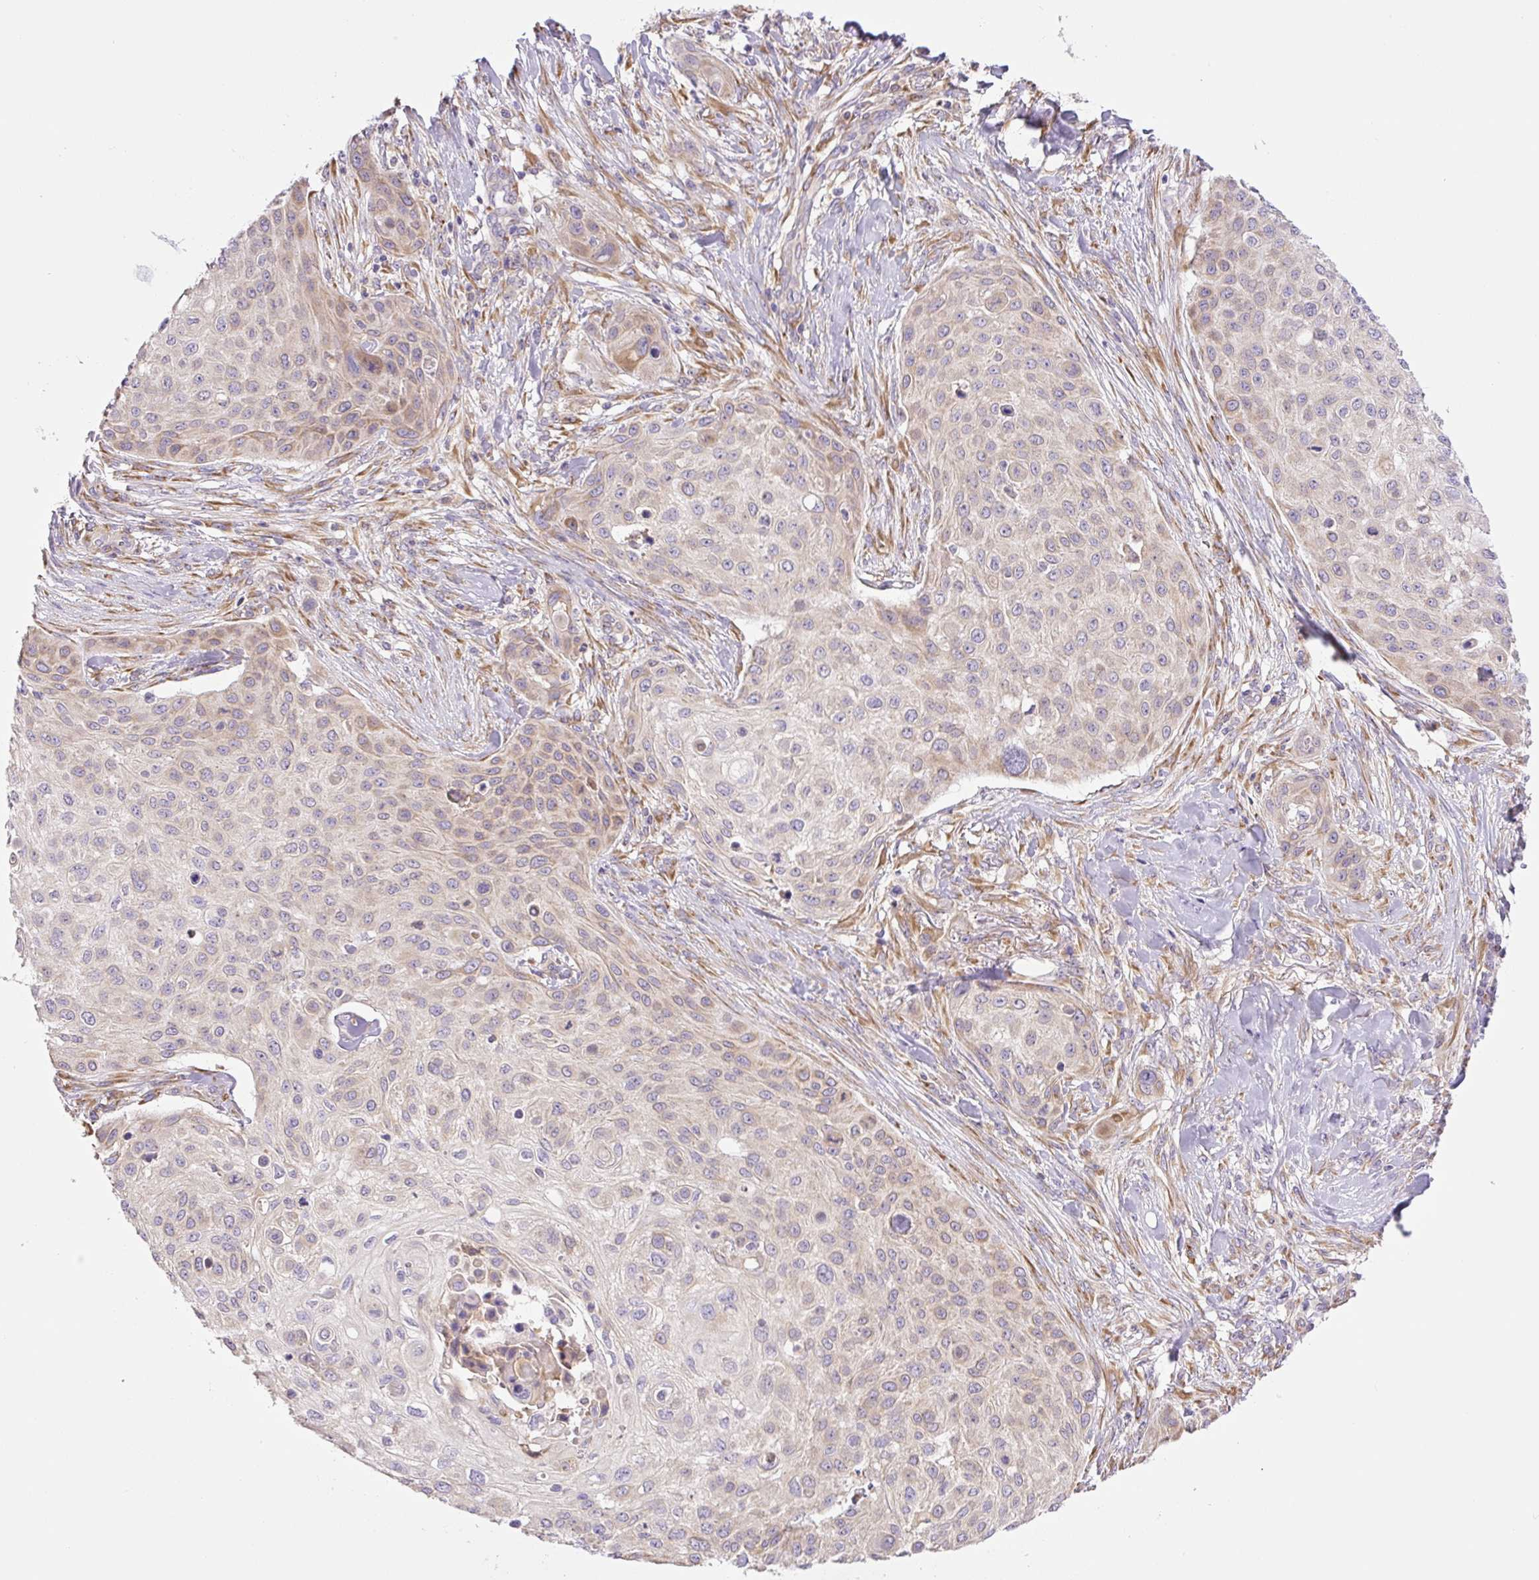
{"staining": {"intensity": "weak", "quantity": "<25%", "location": "cytoplasmic/membranous"}, "tissue": "skin cancer", "cell_type": "Tumor cells", "image_type": "cancer", "snomed": [{"axis": "morphology", "description": "Squamous cell carcinoma, NOS"}, {"axis": "topography", "description": "Skin"}], "caption": "Skin squamous cell carcinoma was stained to show a protein in brown. There is no significant expression in tumor cells. (DAB immunohistochemistry, high magnification).", "gene": "POFUT1", "patient": {"sex": "female", "age": 87}}